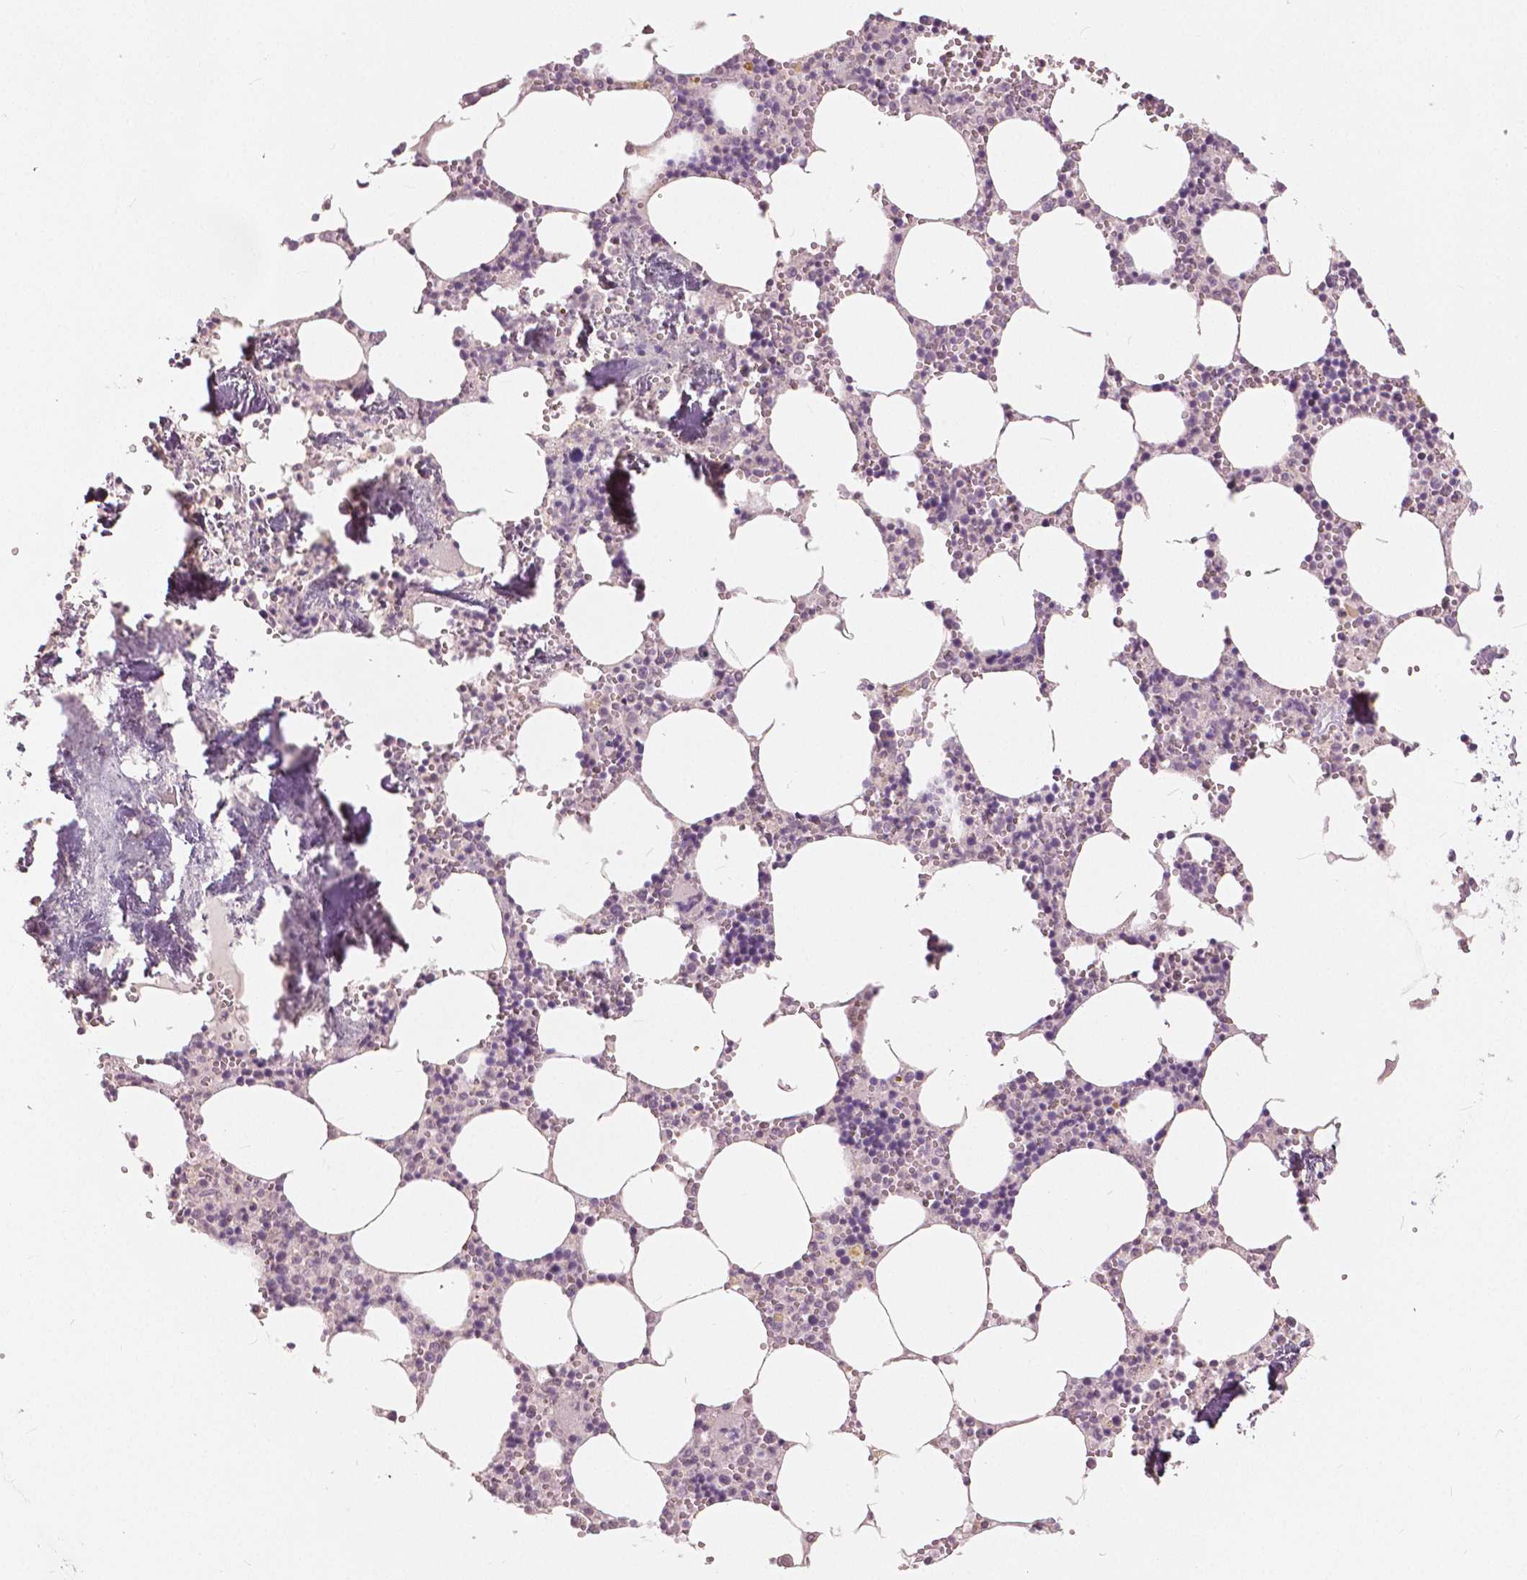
{"staining": {"intensity": "negative", "quantity": "none", "location": "none"}, "tissue": "bone marrow", "cell_type": "Hematopoietic cells", "image_type": "normal", "snomed": [{"axis": "morphology", "description": "Normal tissue, NOS"}, {"axis": "topography", "description": "Bone marrow"}], "caption": "There is no significant positivity in hematopoietic cells of bone marrow. (DAB IHC visualized using brightfield microscopy, high magnification).", "gene": "NANOG", "patient": {"sex": "male", "age": 54}}